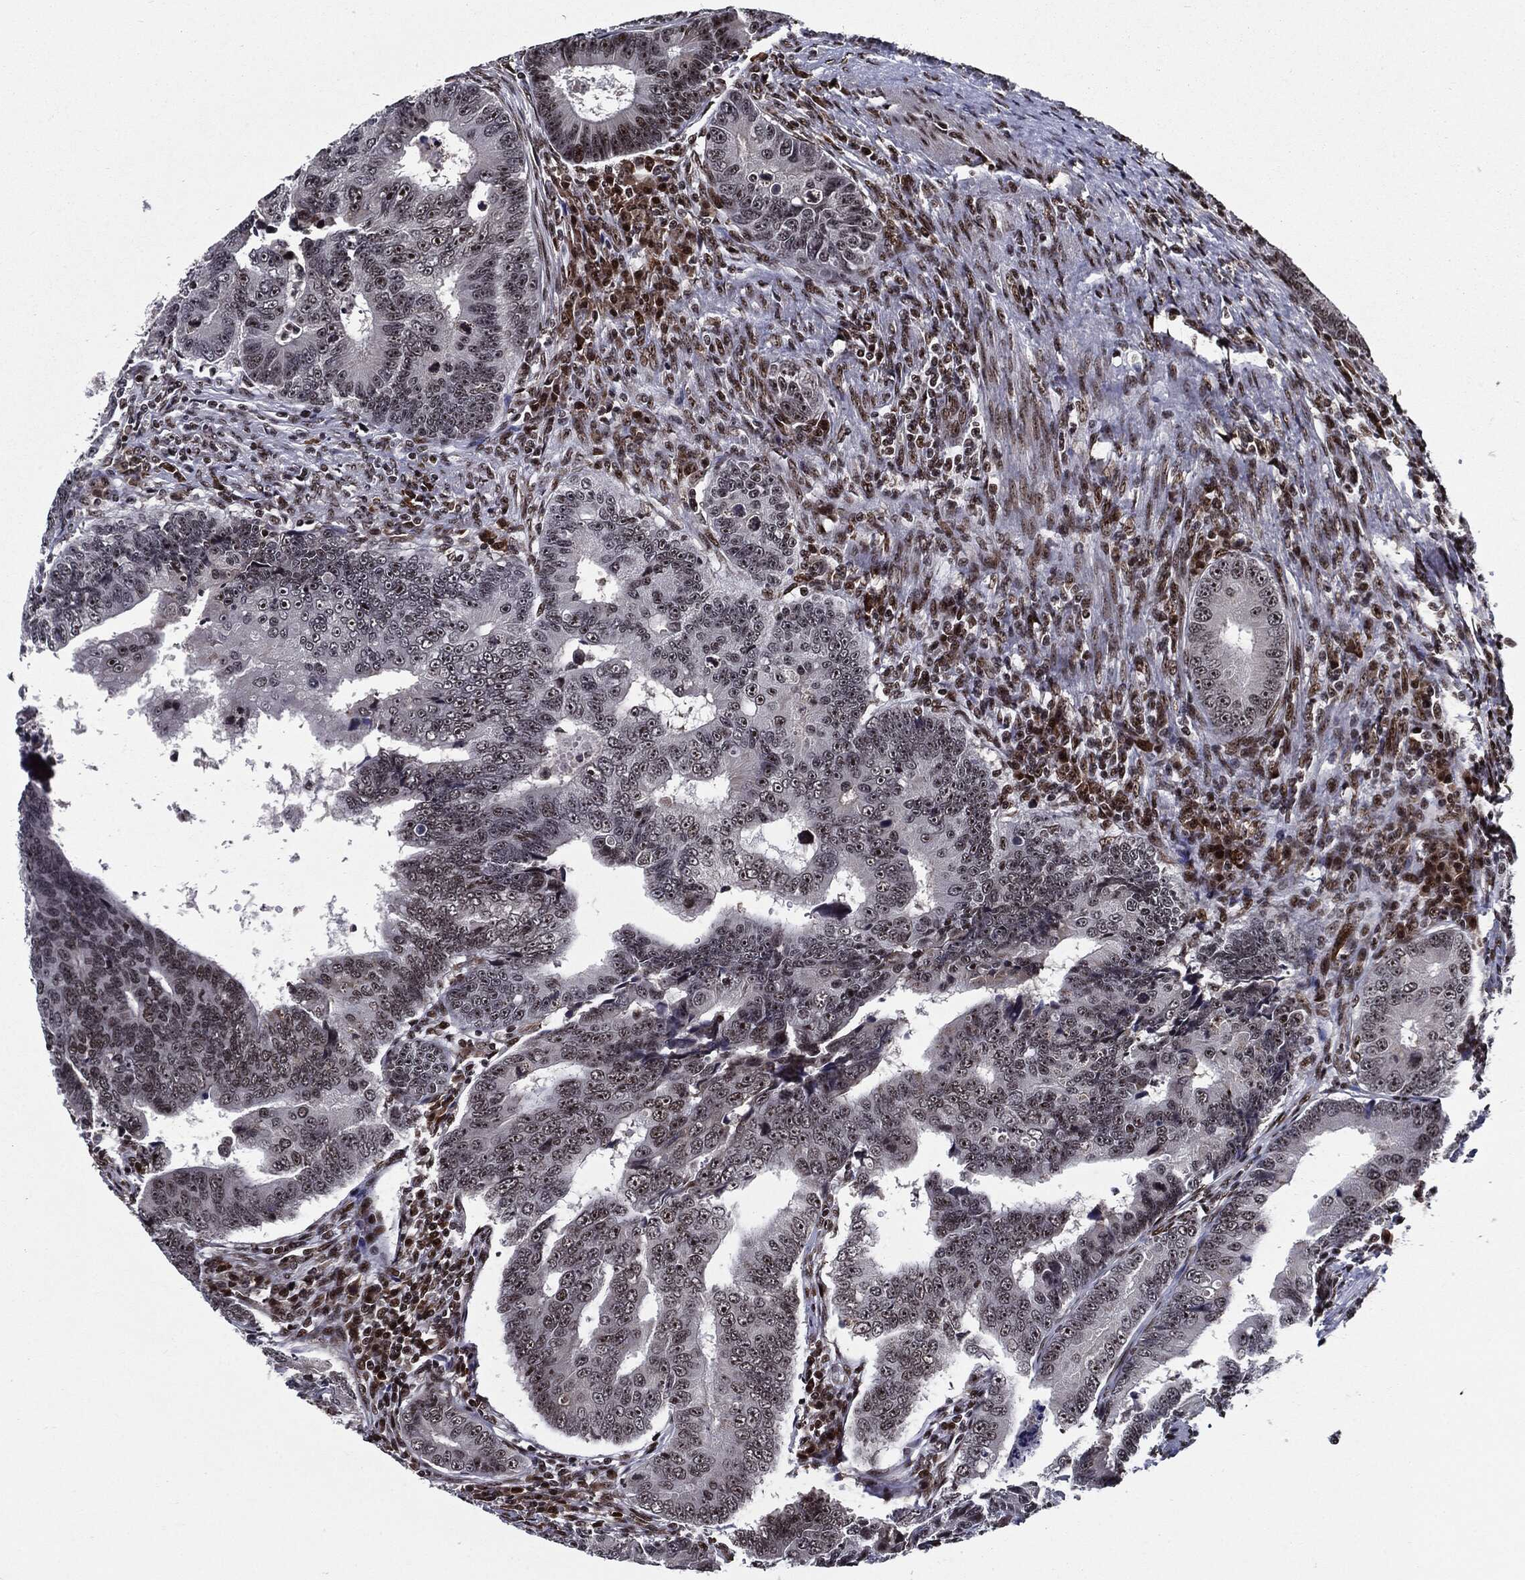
{"staining": {"intensity": "moderate", "quantity": "<25%", "location": "nuclear"}, "tissue": "colorectal cancer", "cell_type": "Tumor cells", "image_type": "cancer", "snomed": [{"axis": "morphology", "description": "Adenocarcinoma, NOS"}, {"axis": "topography", "description": "Colon"}], "caption": "This is a photomicrograph of immunohistochemistry (IHC) staining of colorectal cancer, which shows moderate positivity in the nuclear of tumor cells.", "gene": "ZFP91", "patient": {"sex": "female", "age": 72}}